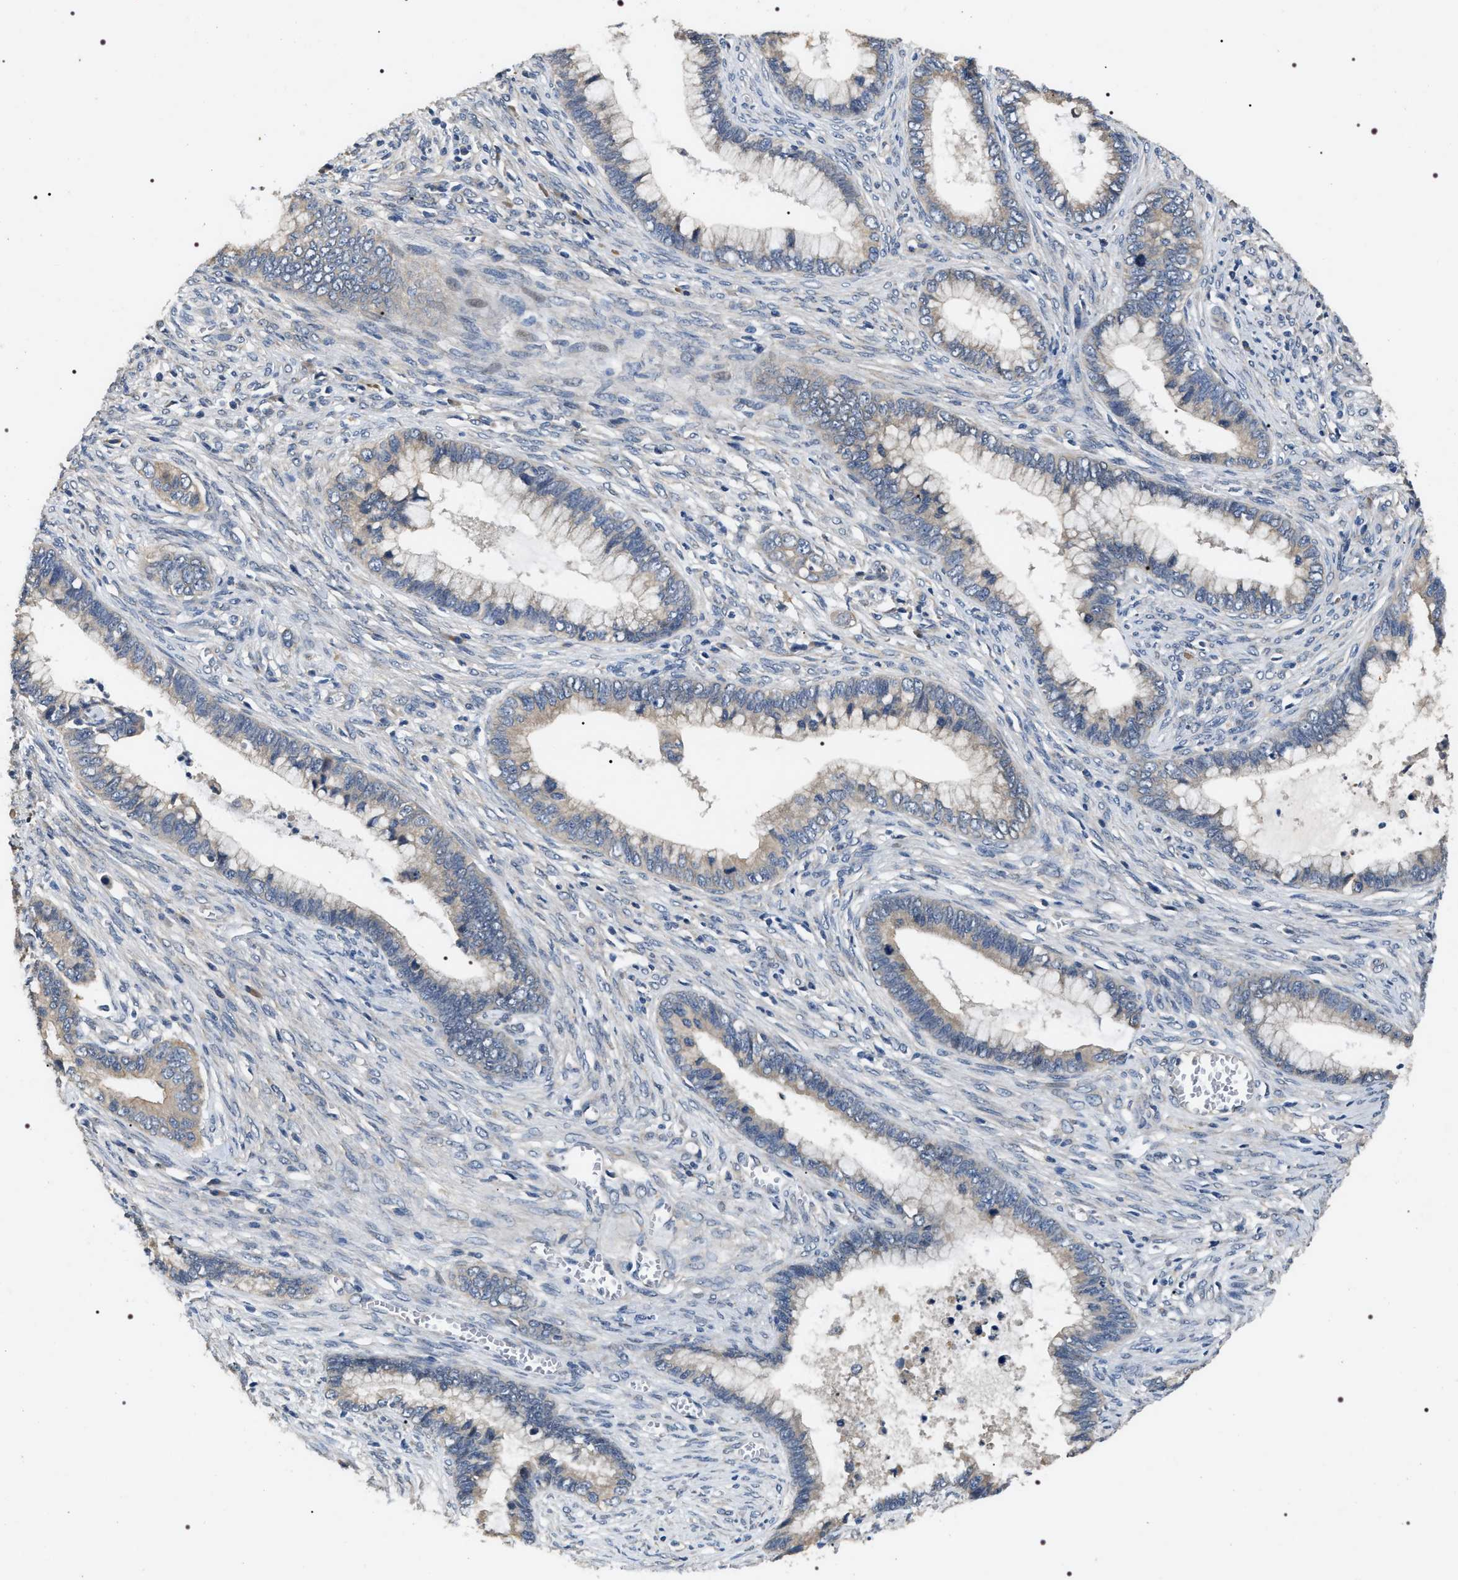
{"staining": {"intensity": "weak", "quantity": "<25%", "location": "cytoplasmic/membranous"}, "tissue": "cervical cancer", "cell_type": "Tumor cells", "image_type": "cancer", "snomed": [{"axis": "morphology", "description": "Adenocarcinoma, NOS"}, {"axis": "topography", "description": "Cervix"}], "caption": "Histopathology image shows no significant protein expression in tumor cells of cervical cancer (adenocarcinoma).", "gene": "IFT81", "patient": {"sex": "female", "age": 44}}